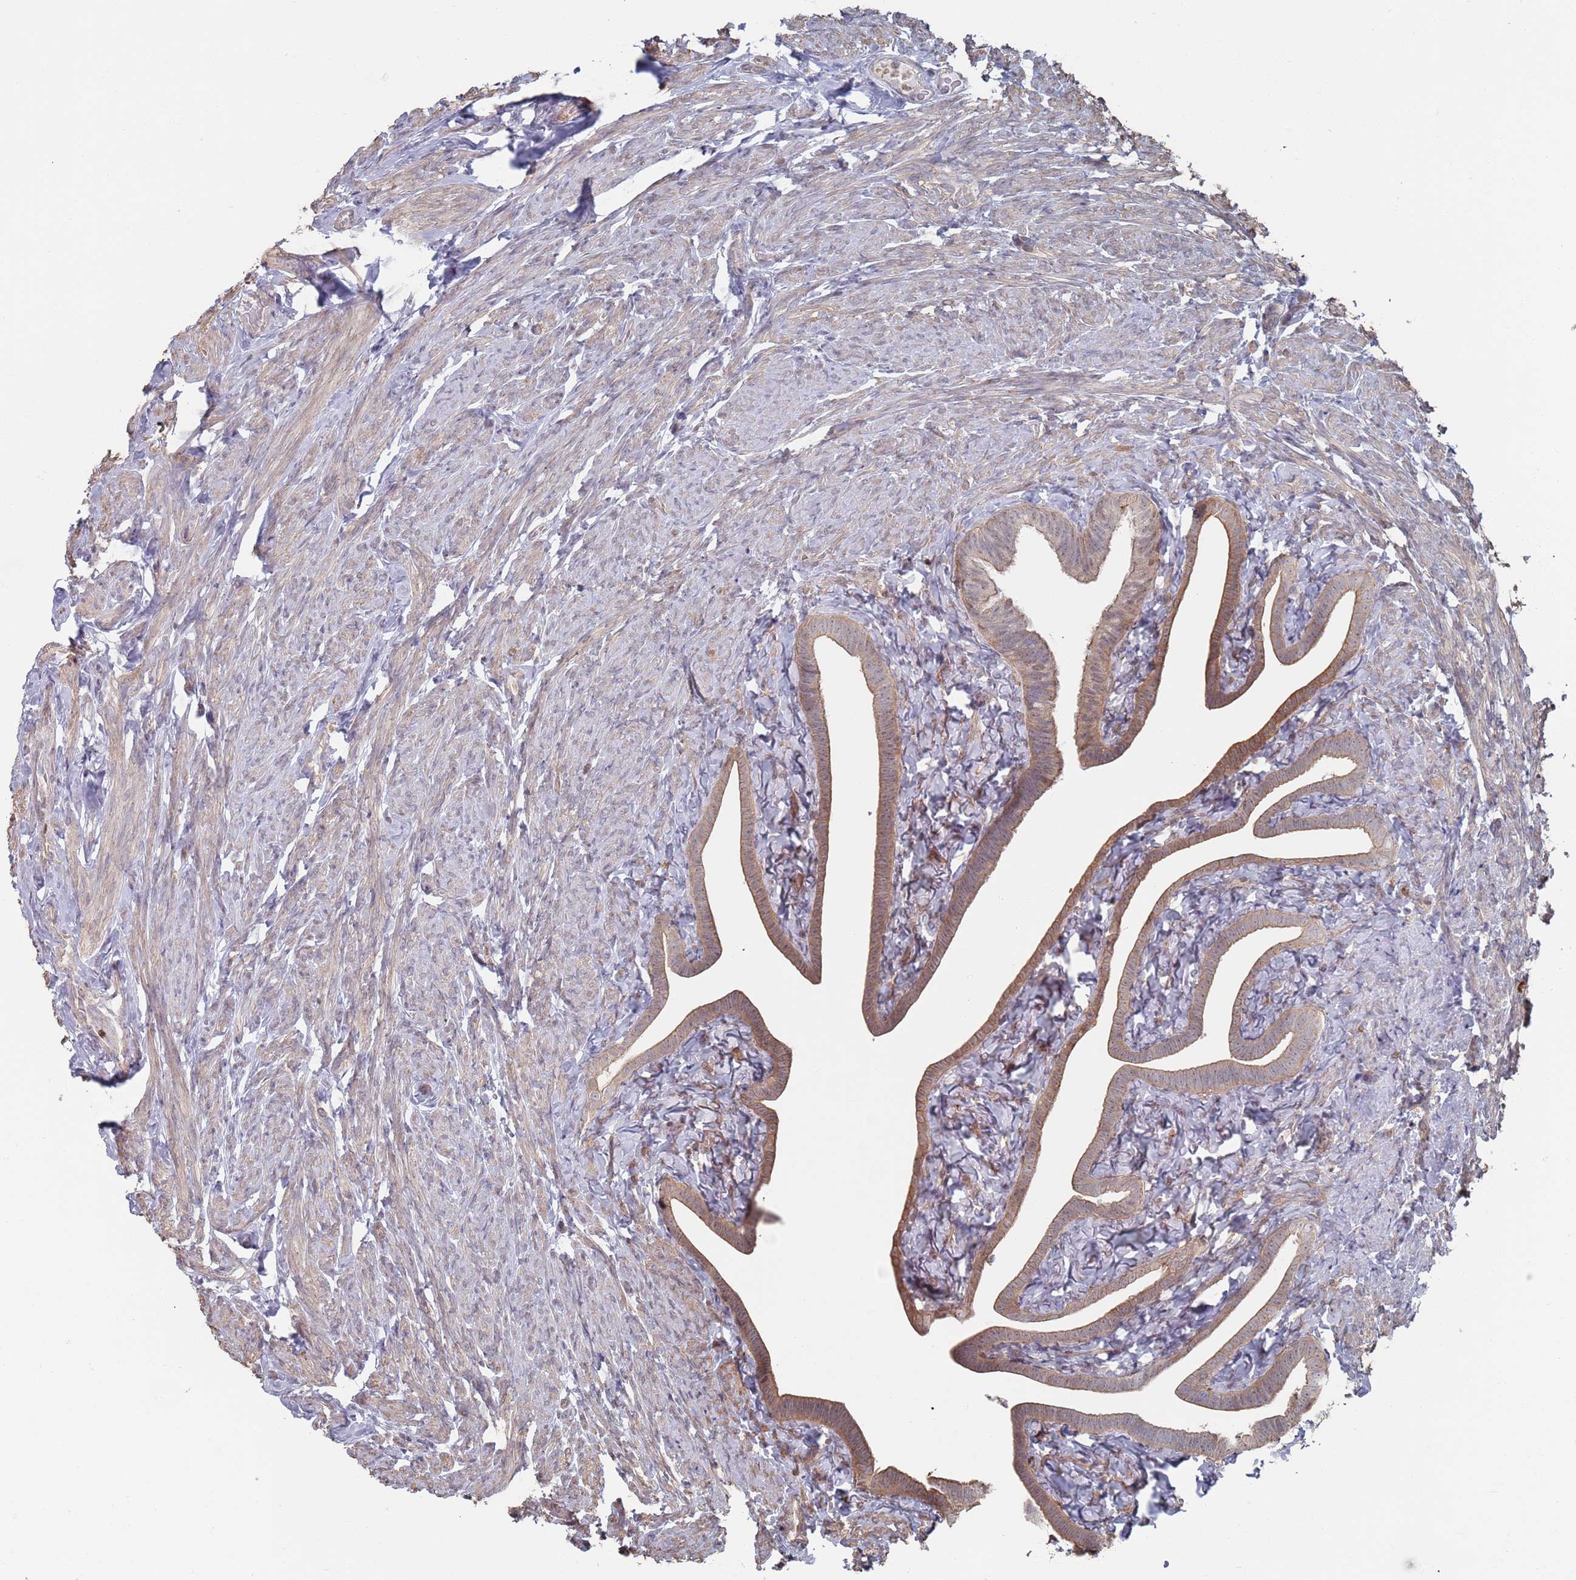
{"staining": {"intensity": "moderate", "quantity": ">75%", "location": "cytoplasmic/membranous"}, "tissue": "fallopian tube", "cell_type": "Glandular cells", "image_type": "normal", "snomed": [{"axis": "morphology", "description": "Normal tissue, NOS"}, {"axis": "topography", "description": "Fallopian tube"}], "caption": "Human fallopian tube stained with a brown dye reveals moderate cytoplasmic/membranous positive positivity in about >75% of glandular cells.", "gene": "DGKD", "patient": {"sex": "female", "age": 69}}